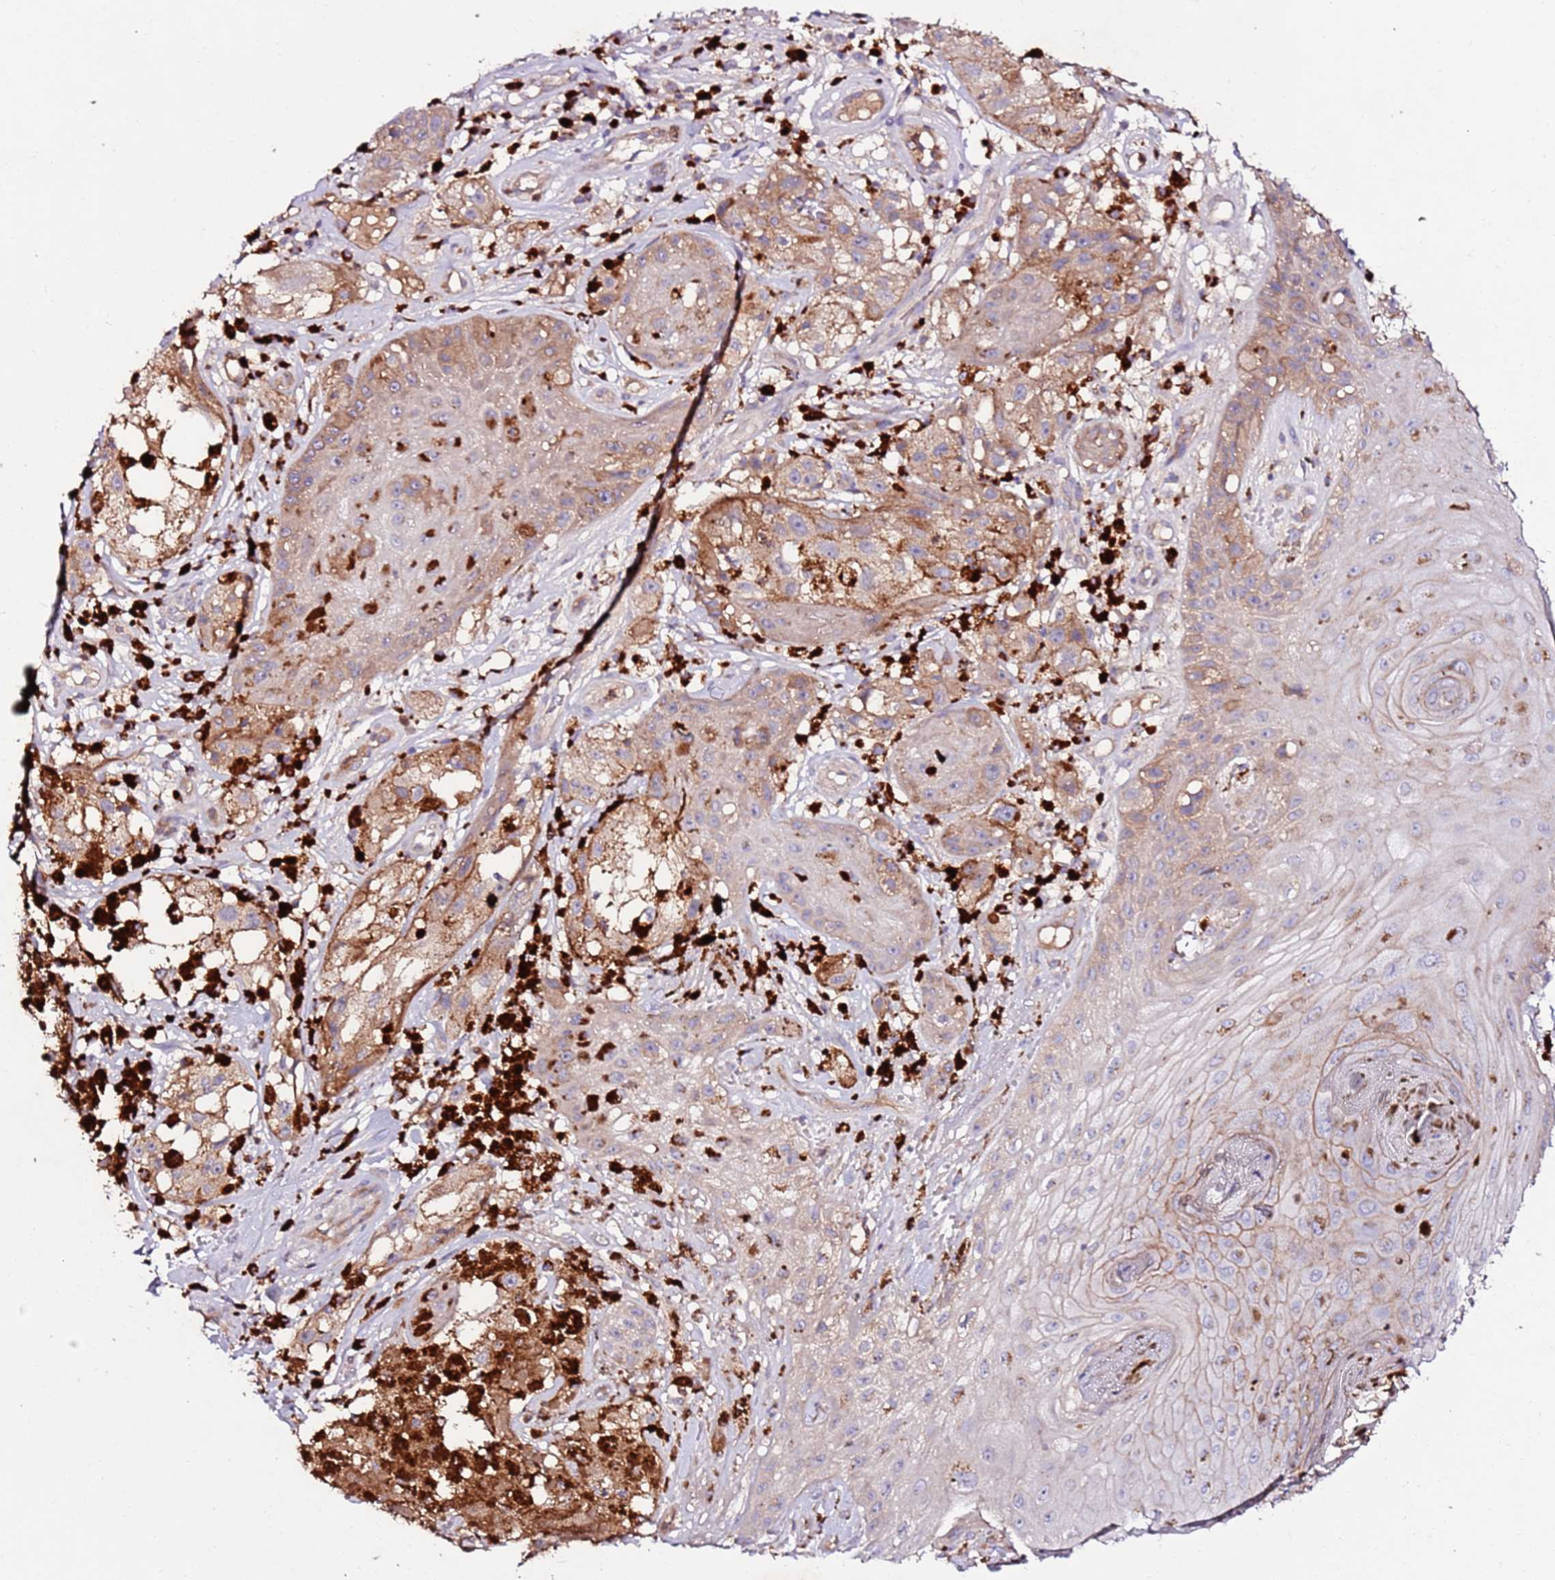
{"staining": {"intensity": "moderate", "quantity": ">75%", "location": "cytoplasmic/membranous"}, "tissue": "melanoma", "cell_type": "Tumor cells", "image_type": "cancer", "snomed": [{"axis": "morphology", "description": "Malignant melanoma, NOS"}, {"axis": "topography", "description": "Skin"}], "caption": "Melanoma stained for a protein (brown) reveals moderate cytoplasmic/membranous positive positivity in approximately >75% of tumor cells.", "gene": "FLVCR1", "patient": {"sex": "male", "age": 88}}